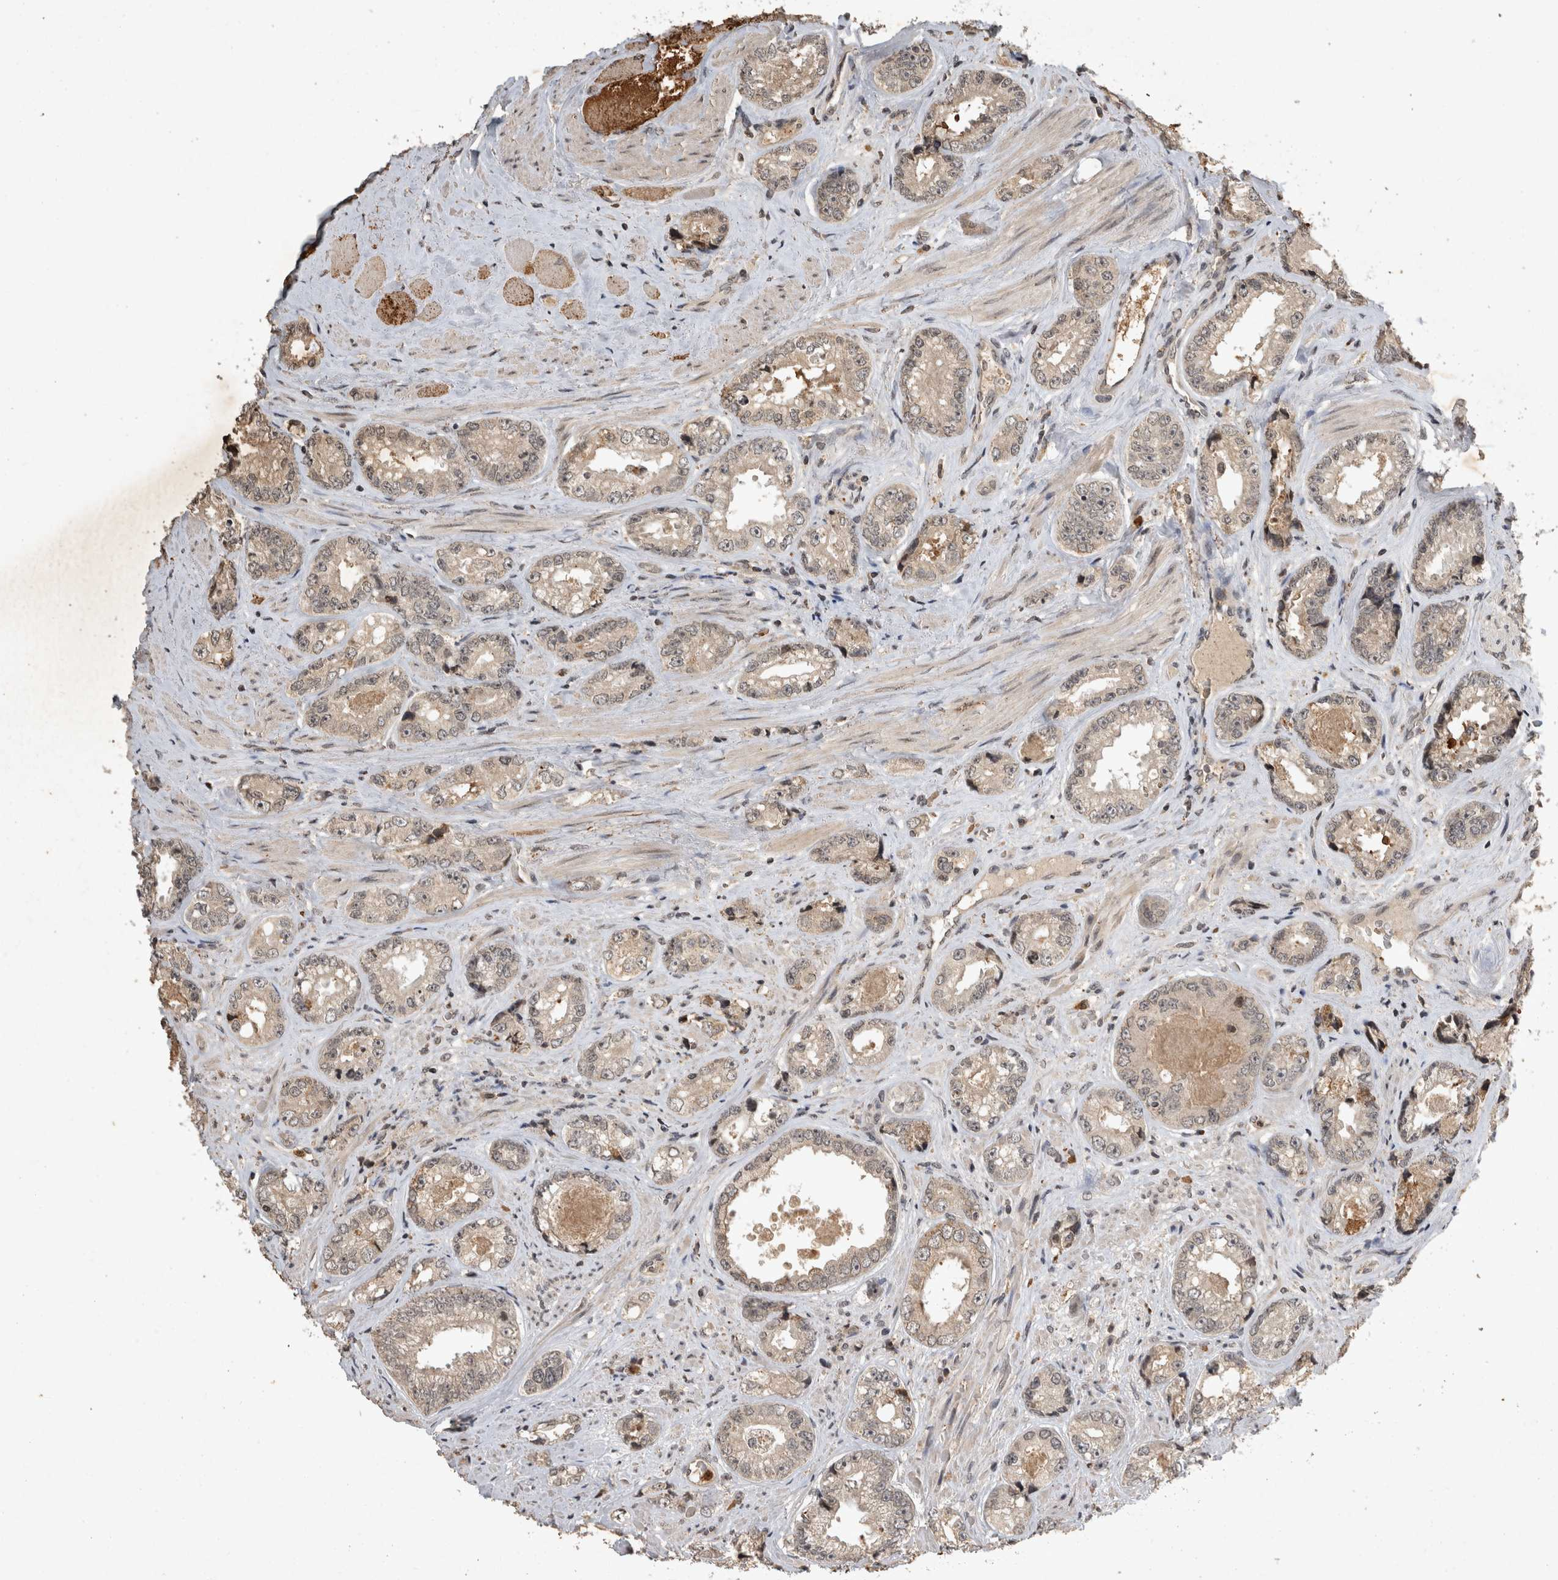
{"staining": {"intensity": "negative", "quantity": "none", "location": "none"}, "tissue": "prostate cancer", "cell_type": "Tumor cells", "image_type": "cancer", "snomed": [{"axis": "morphology", "description": "Adenocarcinoma, High grade"}, {"axis": "topography", "description": "Prostate"}], "caption": "The photomicrograph exhibits no staining of tumor cells in prostate high-grade adenocarcinoma.", "gene": "HRK", "patient": {"sex": "male", "age": 61}}